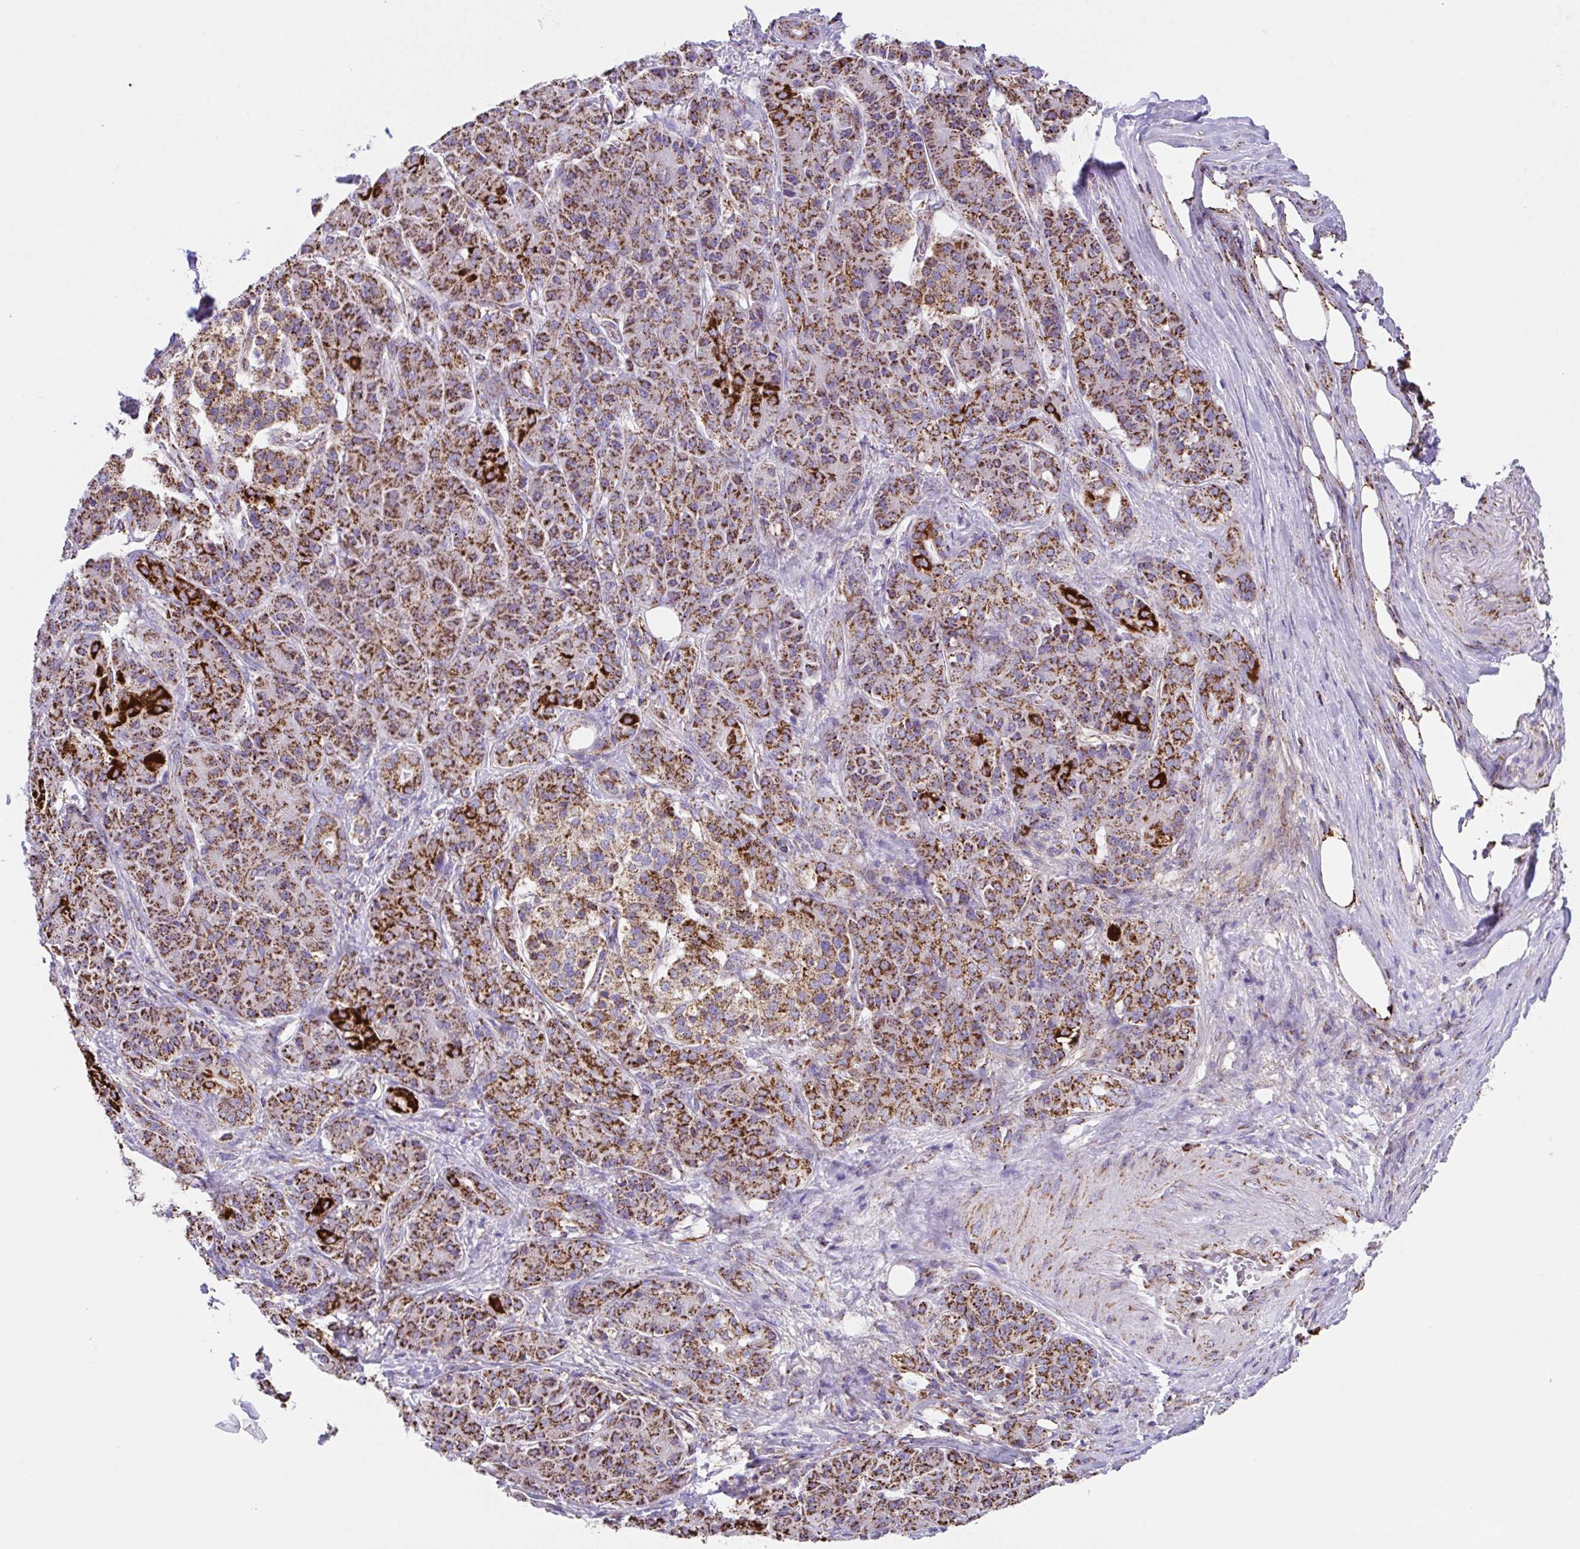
{"staining": {"intensity": "strong", "quantity": ">75%", "location": "cytoplasmic/membranous"}, "tissue": "pancreatic cancer", "cell_type": "Tumor cells", "image_type": "cancer", "snomed": [{"axis": "morphology", "description": "Adenocarcinoma, NOS"}, {"axis": "topography", "description": "Pancreas"}], "caption": "IHC of pancreatic cancer (adenocarcinoma) demonstrates high levels of strong cytoplasmic/membranous staining in about >75% of tumor cells.", "gene": "PCMTD2", "patient": {"sex": "male", "age": 57}}